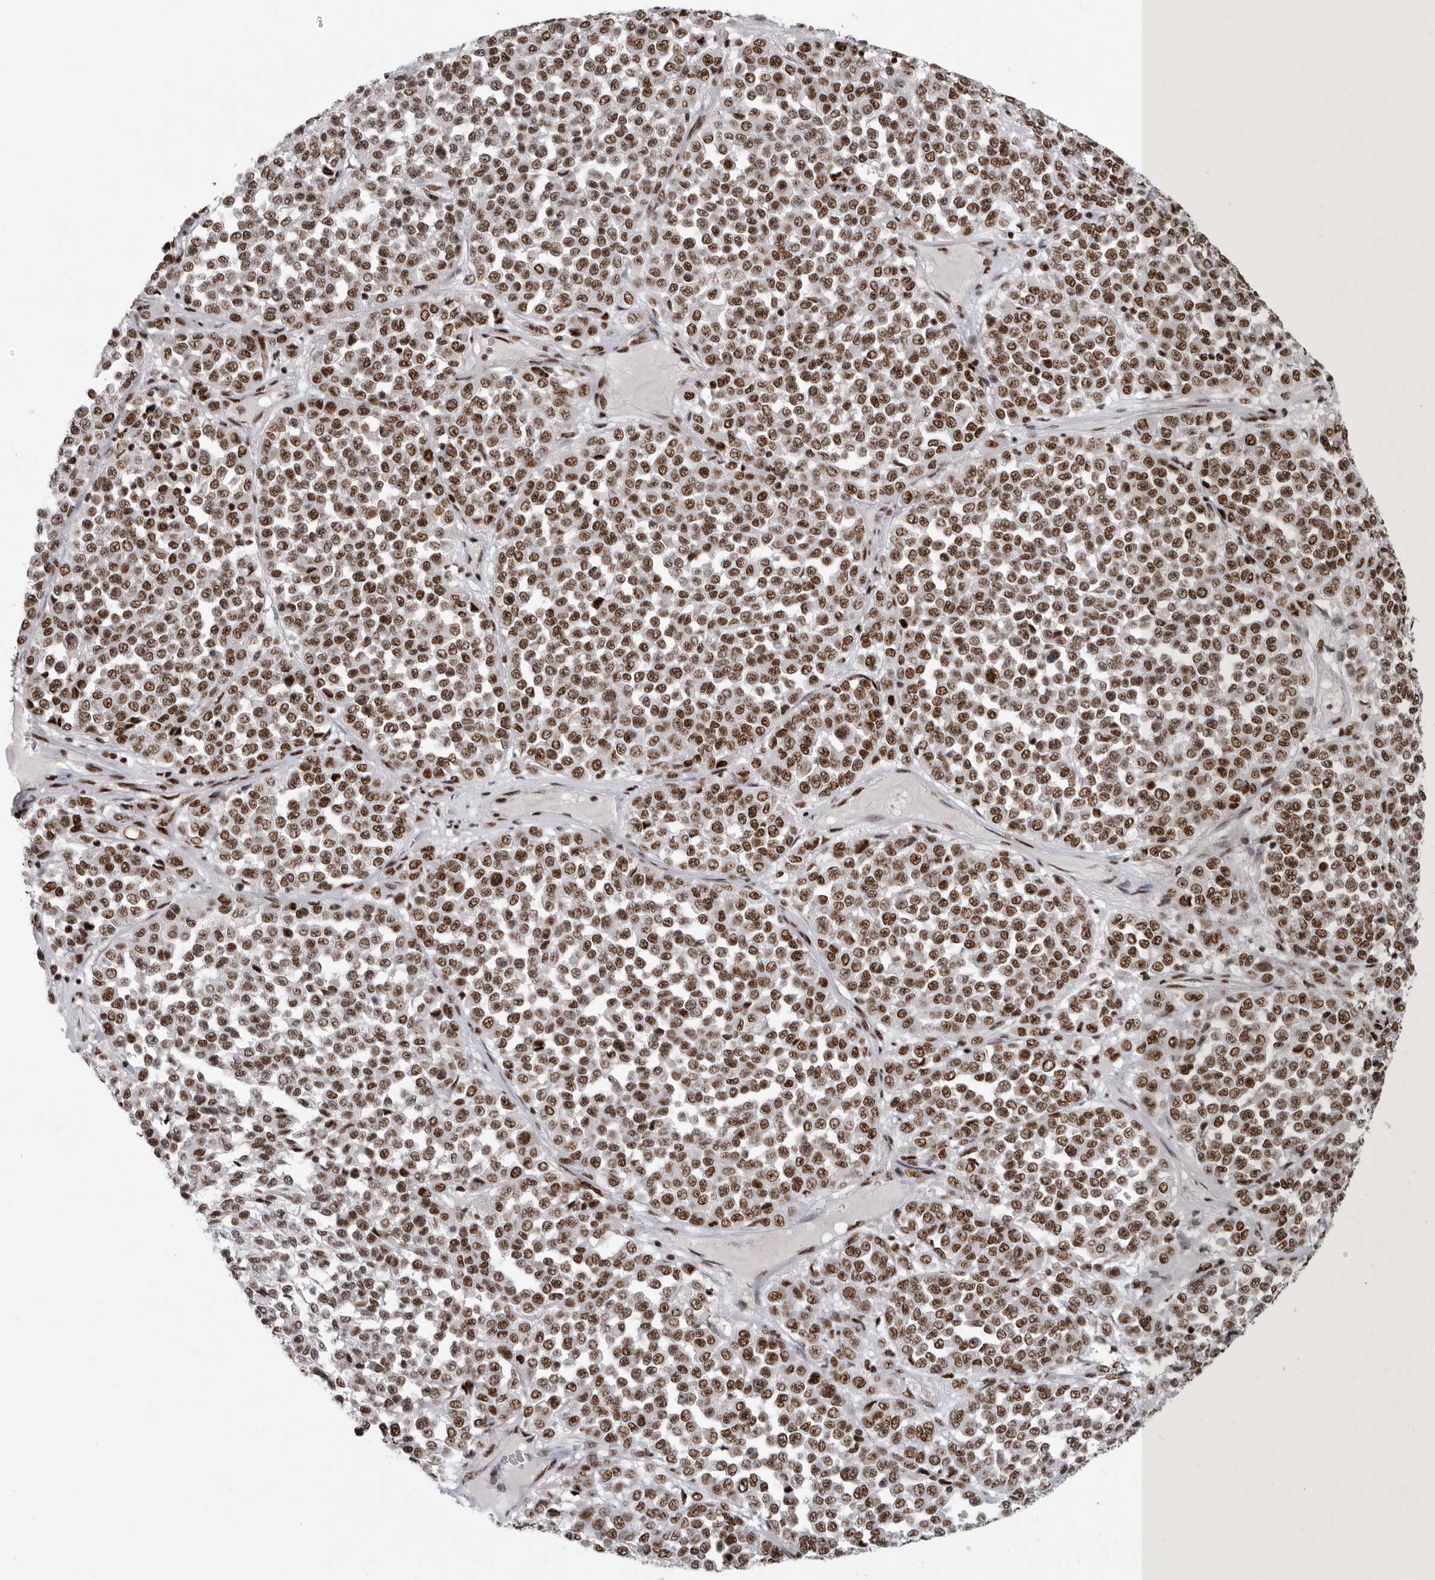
{"staining": {"intensity": "moderate", "quantity": ">75%", "location": "nuclear"}, "tissue": "melanoma", "cell_type": "Tumor cells", "image_type": "cancer", "snomed": [{"axis": "morphology", "description": "Malignant melanoma, Metastatic site"}, {"axis": "topography", "description": "Pancreas"}], "caption": "A high-resolution image shows immunohistochemistry (IHC) staining of melanoma, which reveals moderate nuclear expression in approximately >75% of tumor cells. (Stains: DAB in brown, nuclei in blue, Microscopy: brightfield microscopy at high magnification).", "gene": "BCLAF1", "patient": {"sex": "female", "age": 30}}